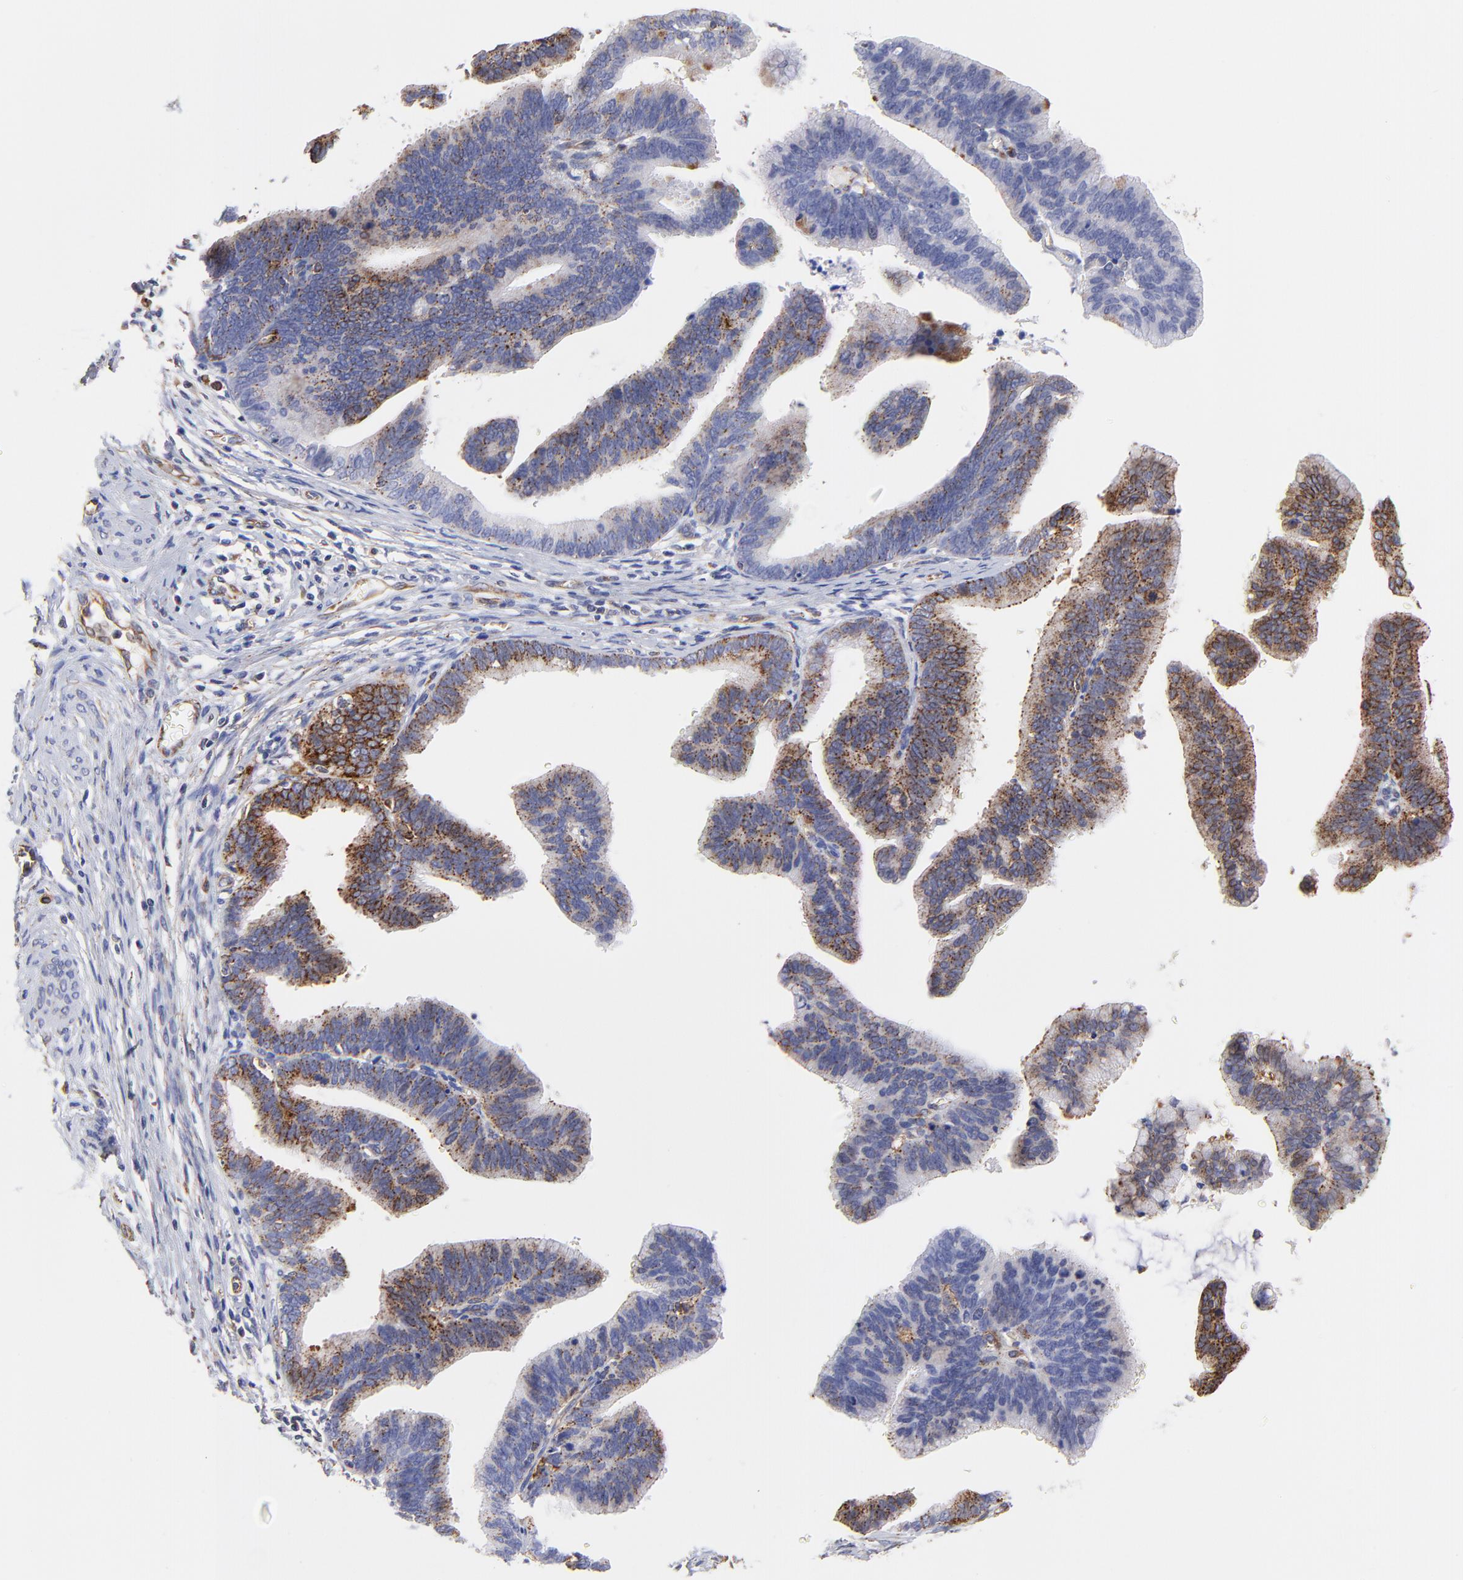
{"staining": {"intensity": "moderate", "quantity": "25%-75%", "location": "cytoplasmic/membranous"}, "tissue": "cervical cancer", "cell_type": "Tumor cells", "image_type": "cancer", "snomed": [{"axis": "morphology", "description": "Adenocarcinoma, NOS"}, {"axis": "topography", "description": "Cervix"}], "caption": "DAB immunohistochemical staining of cervical cancer shows moderate cytoplasmic/membranous protein positivity in about 25%-75% of tumor cells.", "gene": "COX8C", "patient": {"sex": "female", "age": 47}}